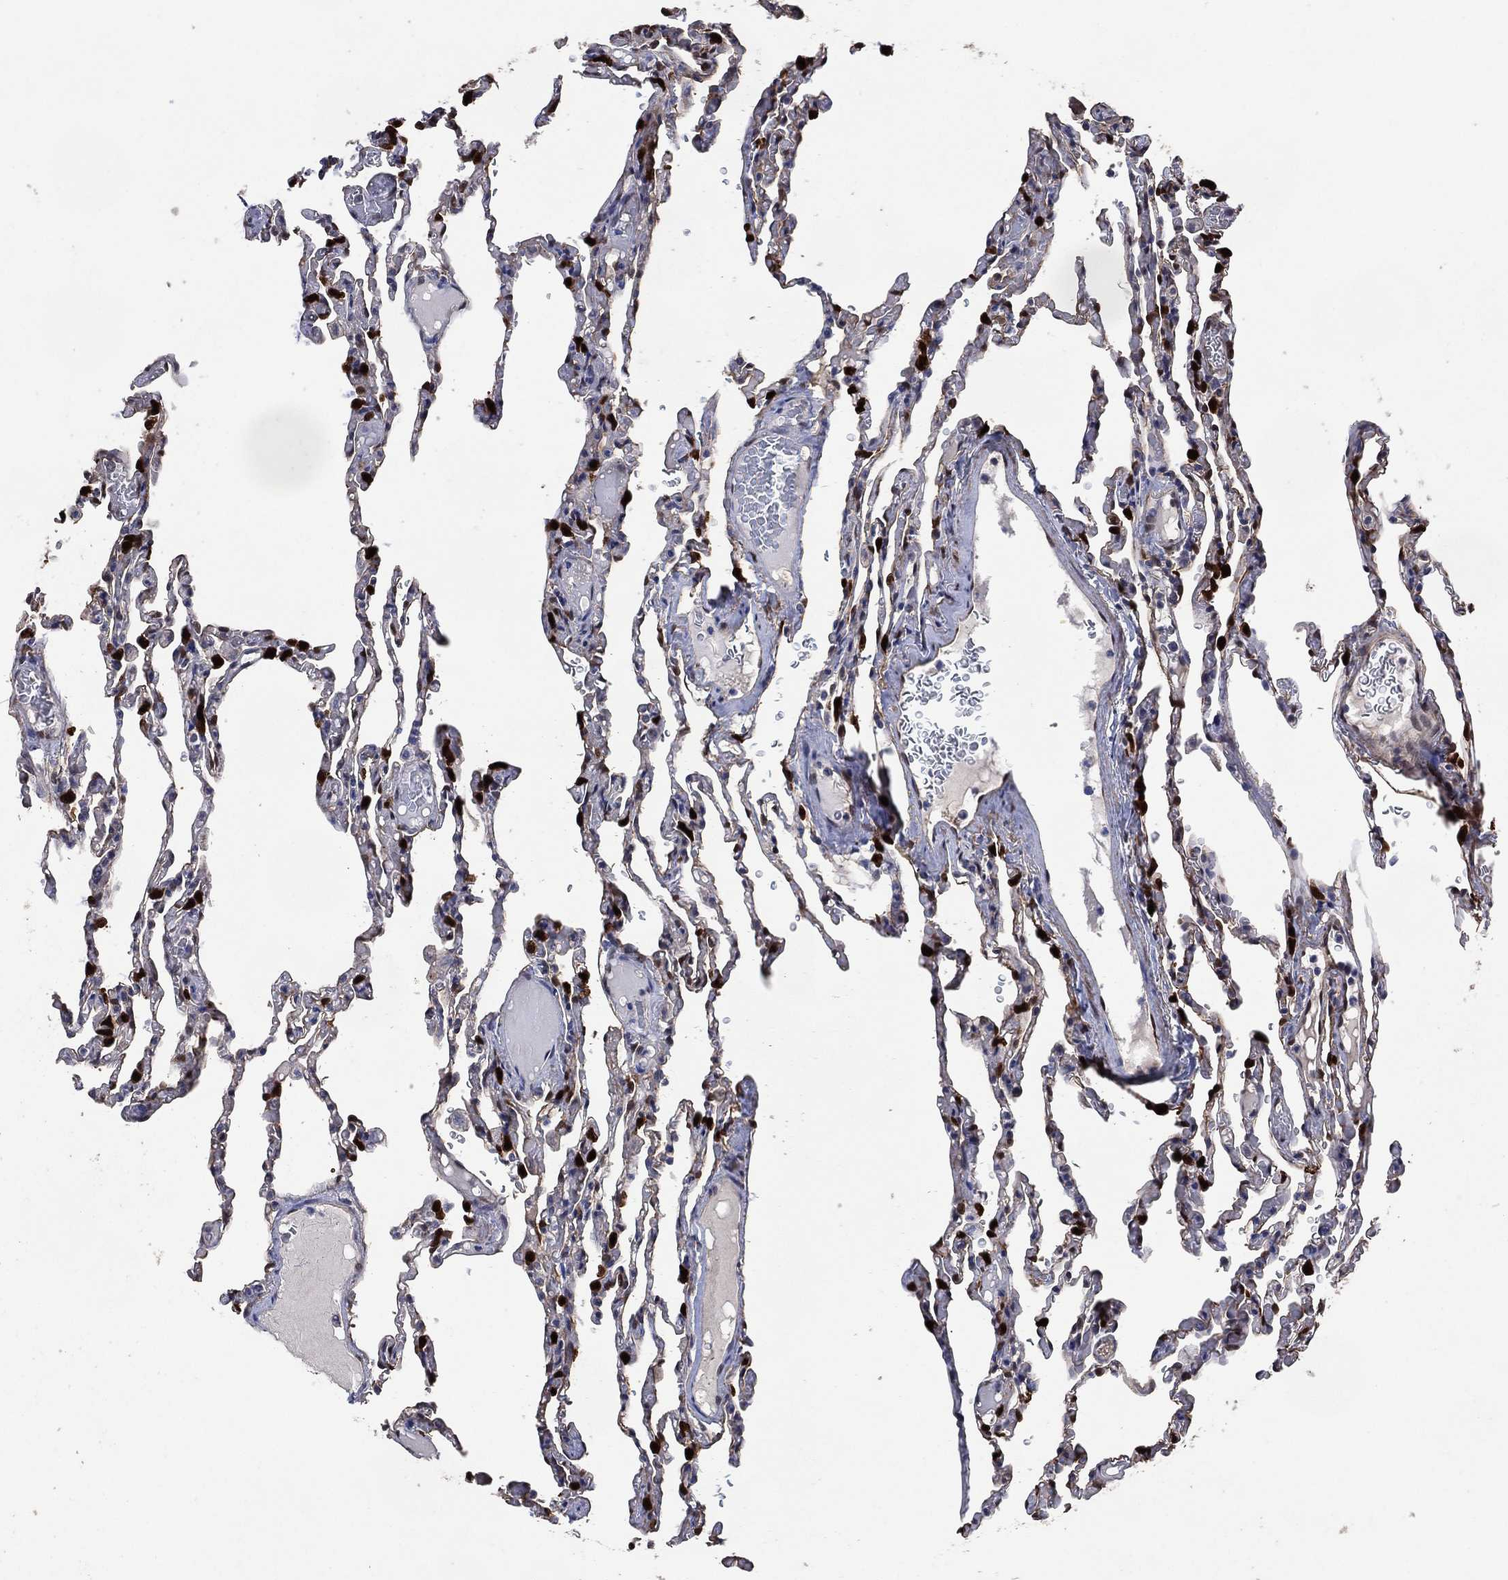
{"staining": {"intensity": "strong", "quantity": "25%-75%", "location": "nuclear"}, "tissue": "lung", "cell_type": "Alveolar cells", "image_type": "normal", "snomed": [{"axis": "morphology", "description": "Normal tissue, NOS"}, {"axis": "topography", "description": "Lung"}], "caption": "Lung stained for a protein shows strong nuclear positivity in alveolar cells.", "gene": "AK1", "patient": {"sex": "female", "age": 43}}